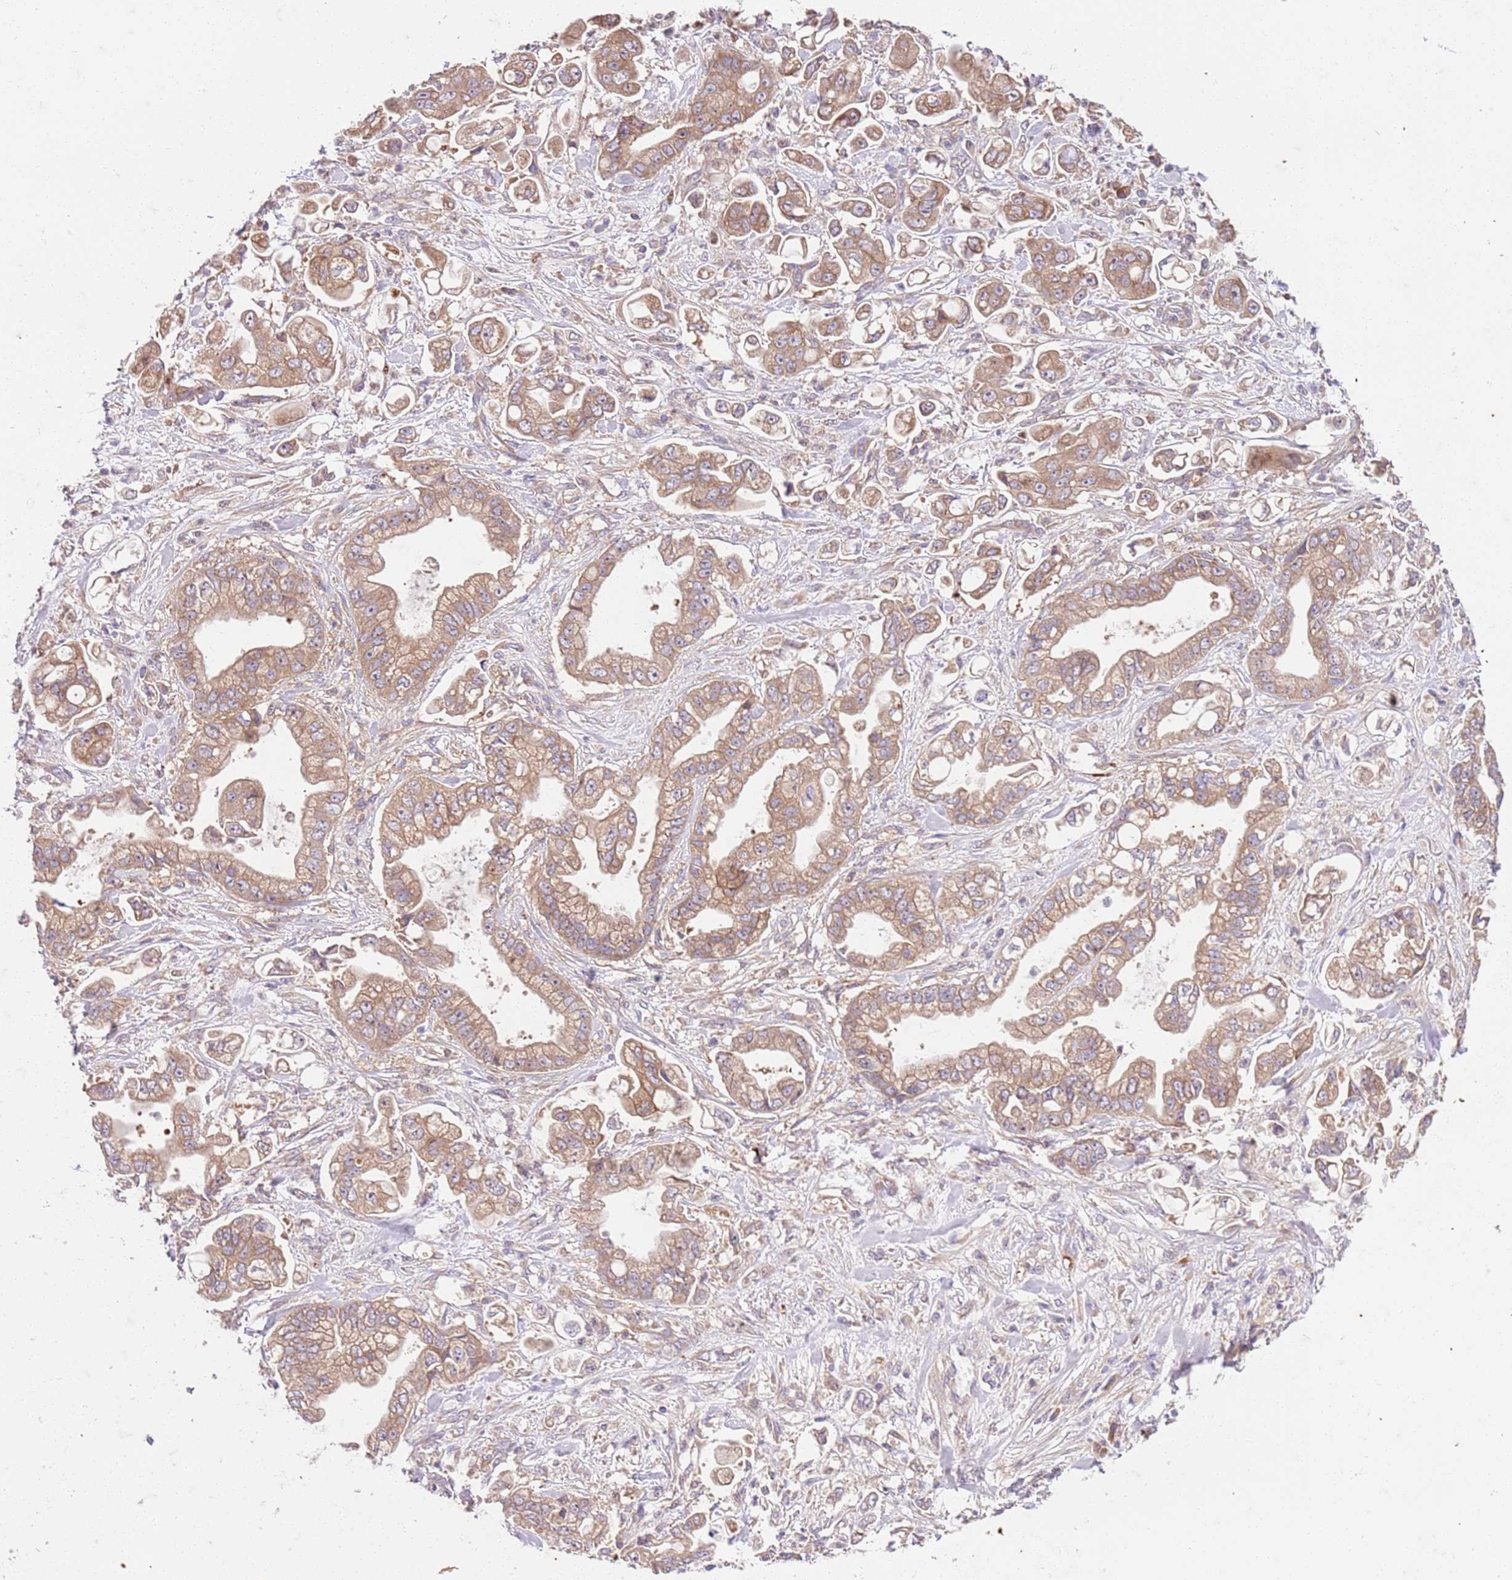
{"staining": {"intensity": "moderate", "quantity": ">75%", "location": "cytoplasmic/membranous"}, "tissue": "stomach cancer", "cell_type": "Tumor cells", "image_type": "cancer", "snomed": [{"axis": "morphology", "description": "Adenocarcinoma, NOS"}, {"axis": "topography", "description": "Stomach"}], "caption": "Protein expression analysis of adenocarcinoma (stomach) exhibits moderate cytoplasmic/membranous positivity in about >75% of tumor cells. Nuclei are stained in blue.", "gene": "OSBP", "patient": {"sex": "male", "age": 62}}